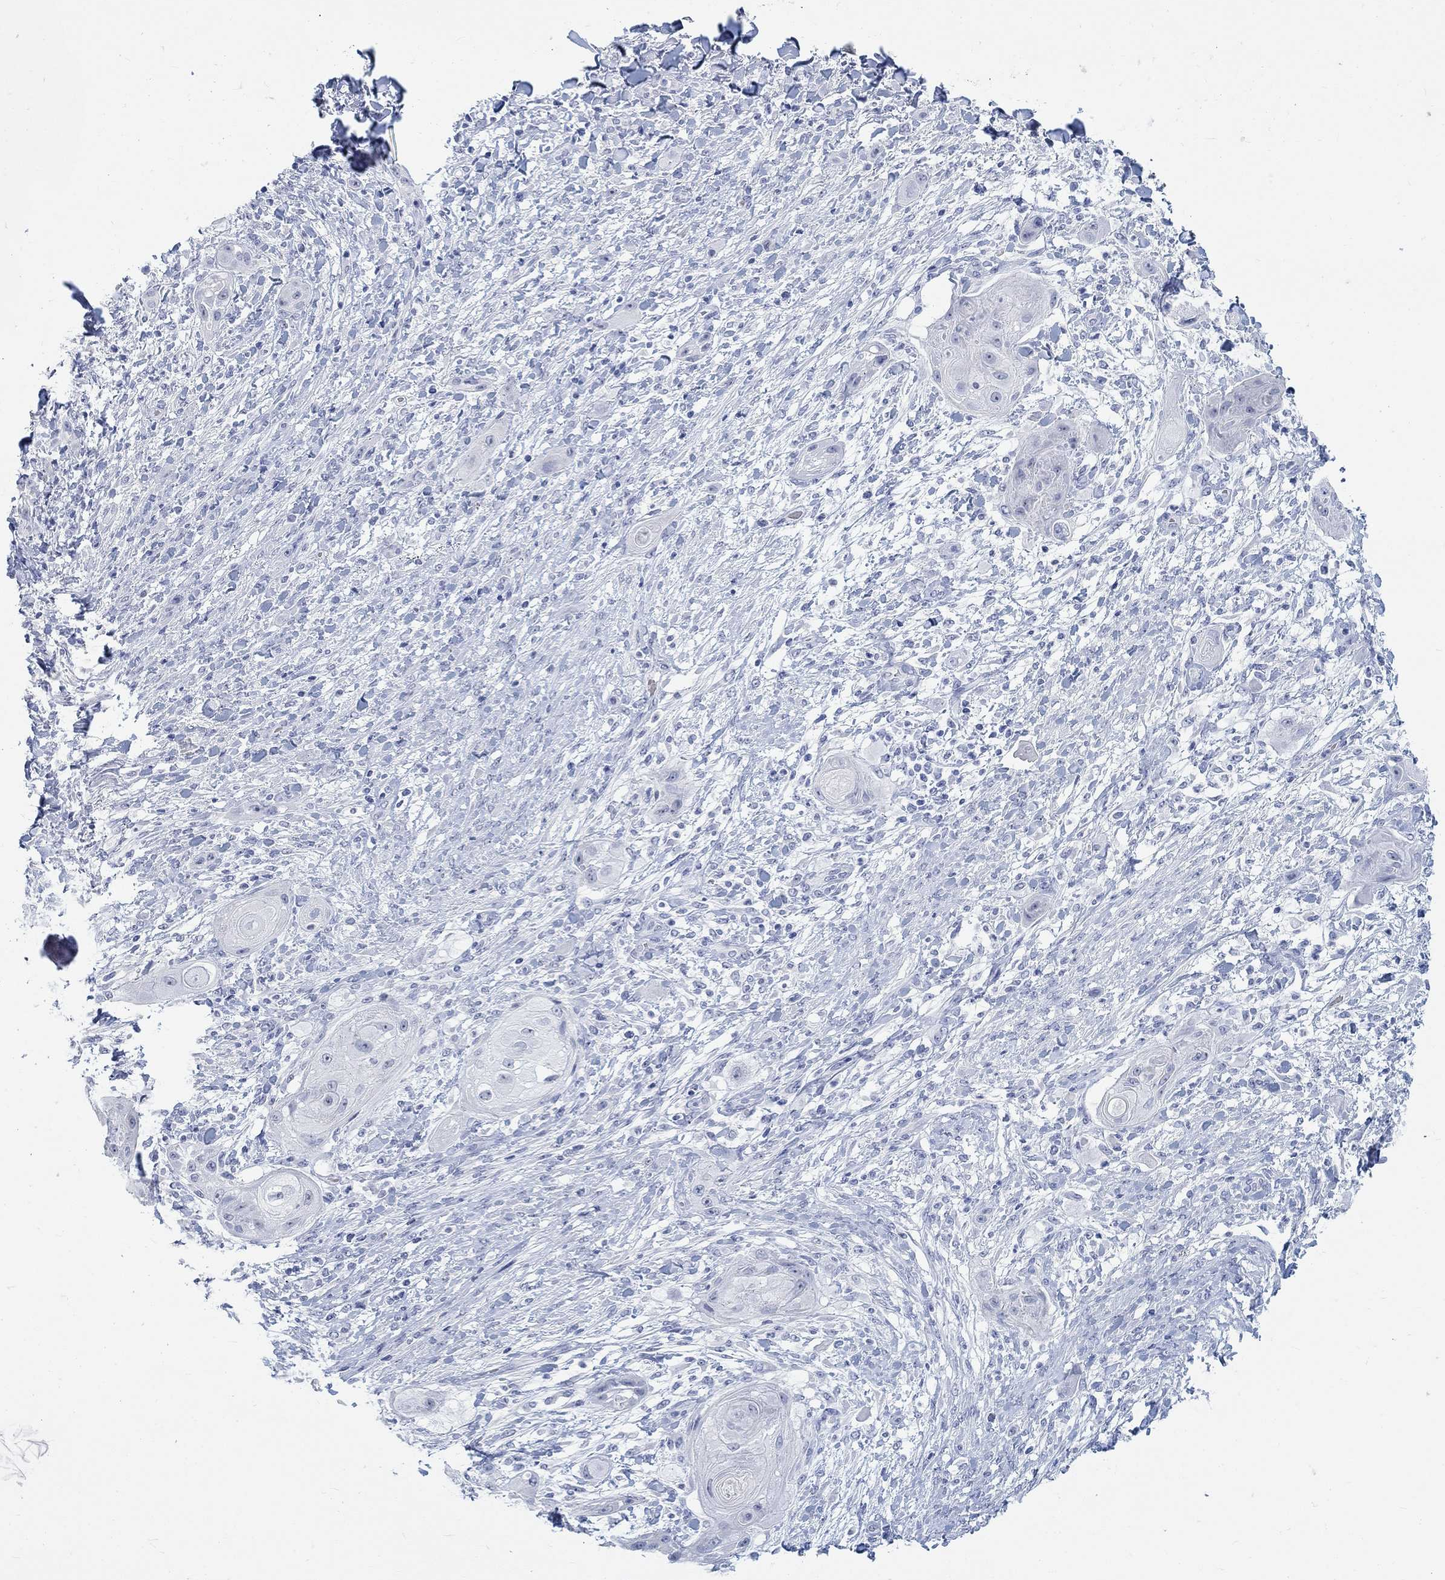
{"staining": {"intensity": "negative", "quantity": "none", "location": "none"}, "tissue": "skin cancer", "cell_type": "Tumor cells", "image_type": "cancer", "snomed": [{"axis": "morphology", "description": "Squamous cell carcinoma, NOS"}, {"axis": "topography", "description": "Skin"}], "caption": "Tumor cells are negative for brown protein staining in skin cancer. The staining was performed using DAB (3,3'-diaminobenzidine) to visualize the protein expression in brown, while the nuclei were stained in blue with hematoxylin (Magnification: 20x).", "gene": "GRIA3", "patient": {"sex": "male", "age": 62}}